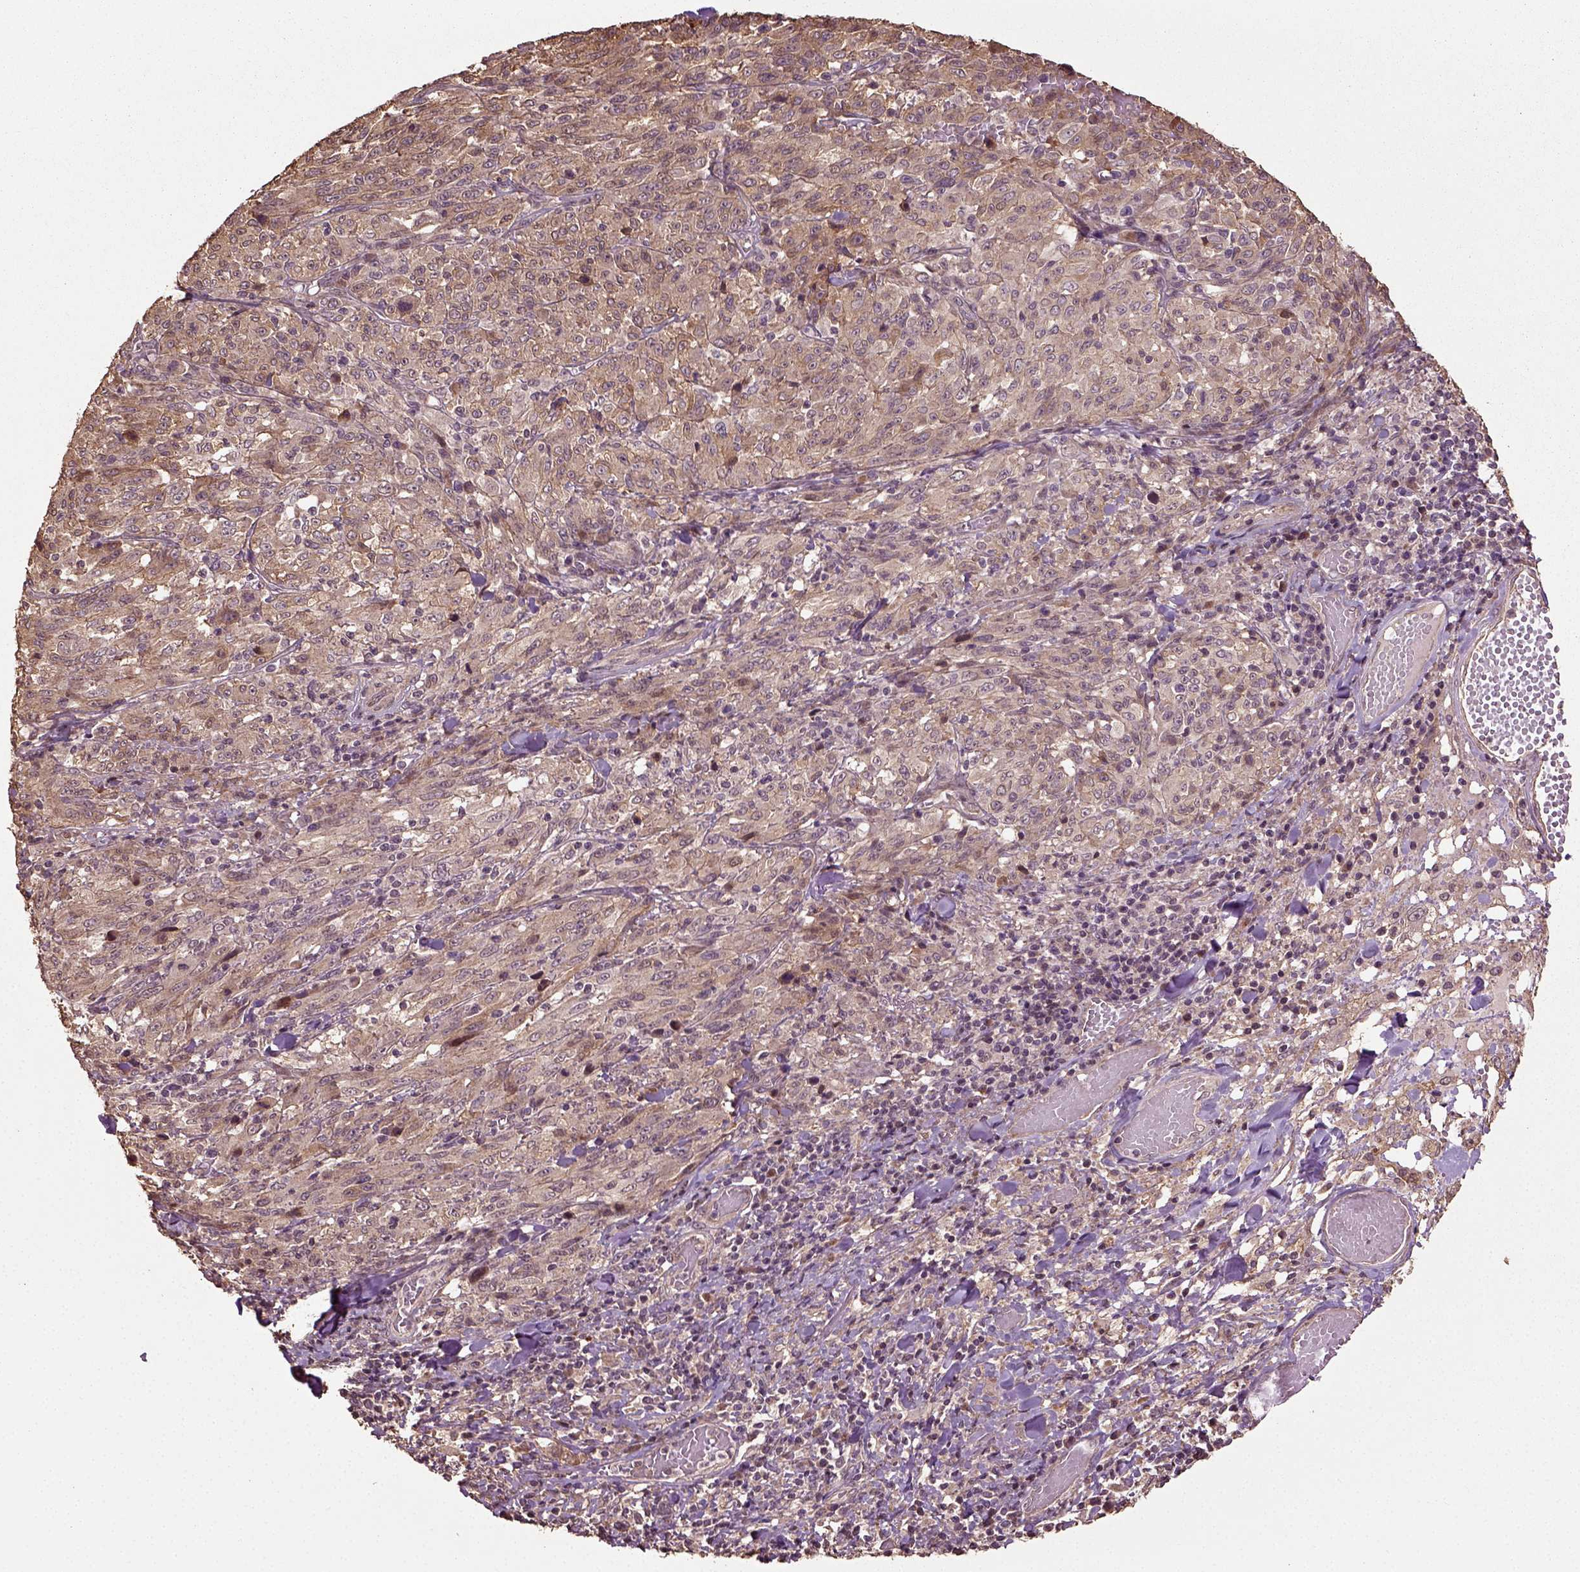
{"staining": {"intensity": "moderate", "quantity": ">75%", "location": "cytoplasmic/membranous"}, "tissue": "melanoma", "cell_type": "Tumor cells", "image_type": "cancer", "snomed": [{"axis": "morphology", "description": "Malignant melanoma, NOS"}, {"axis": "topography", "description": "Skin"}], "caption": "Approximately >75% of tumor cells in human malignant melanoma exhibit moderate cytoplasmic/membranous protein staining as visualized by brown immunohistochemical staining.", "gene": "ERV3-1", "patient": {"sex": "female", "age": 91}}